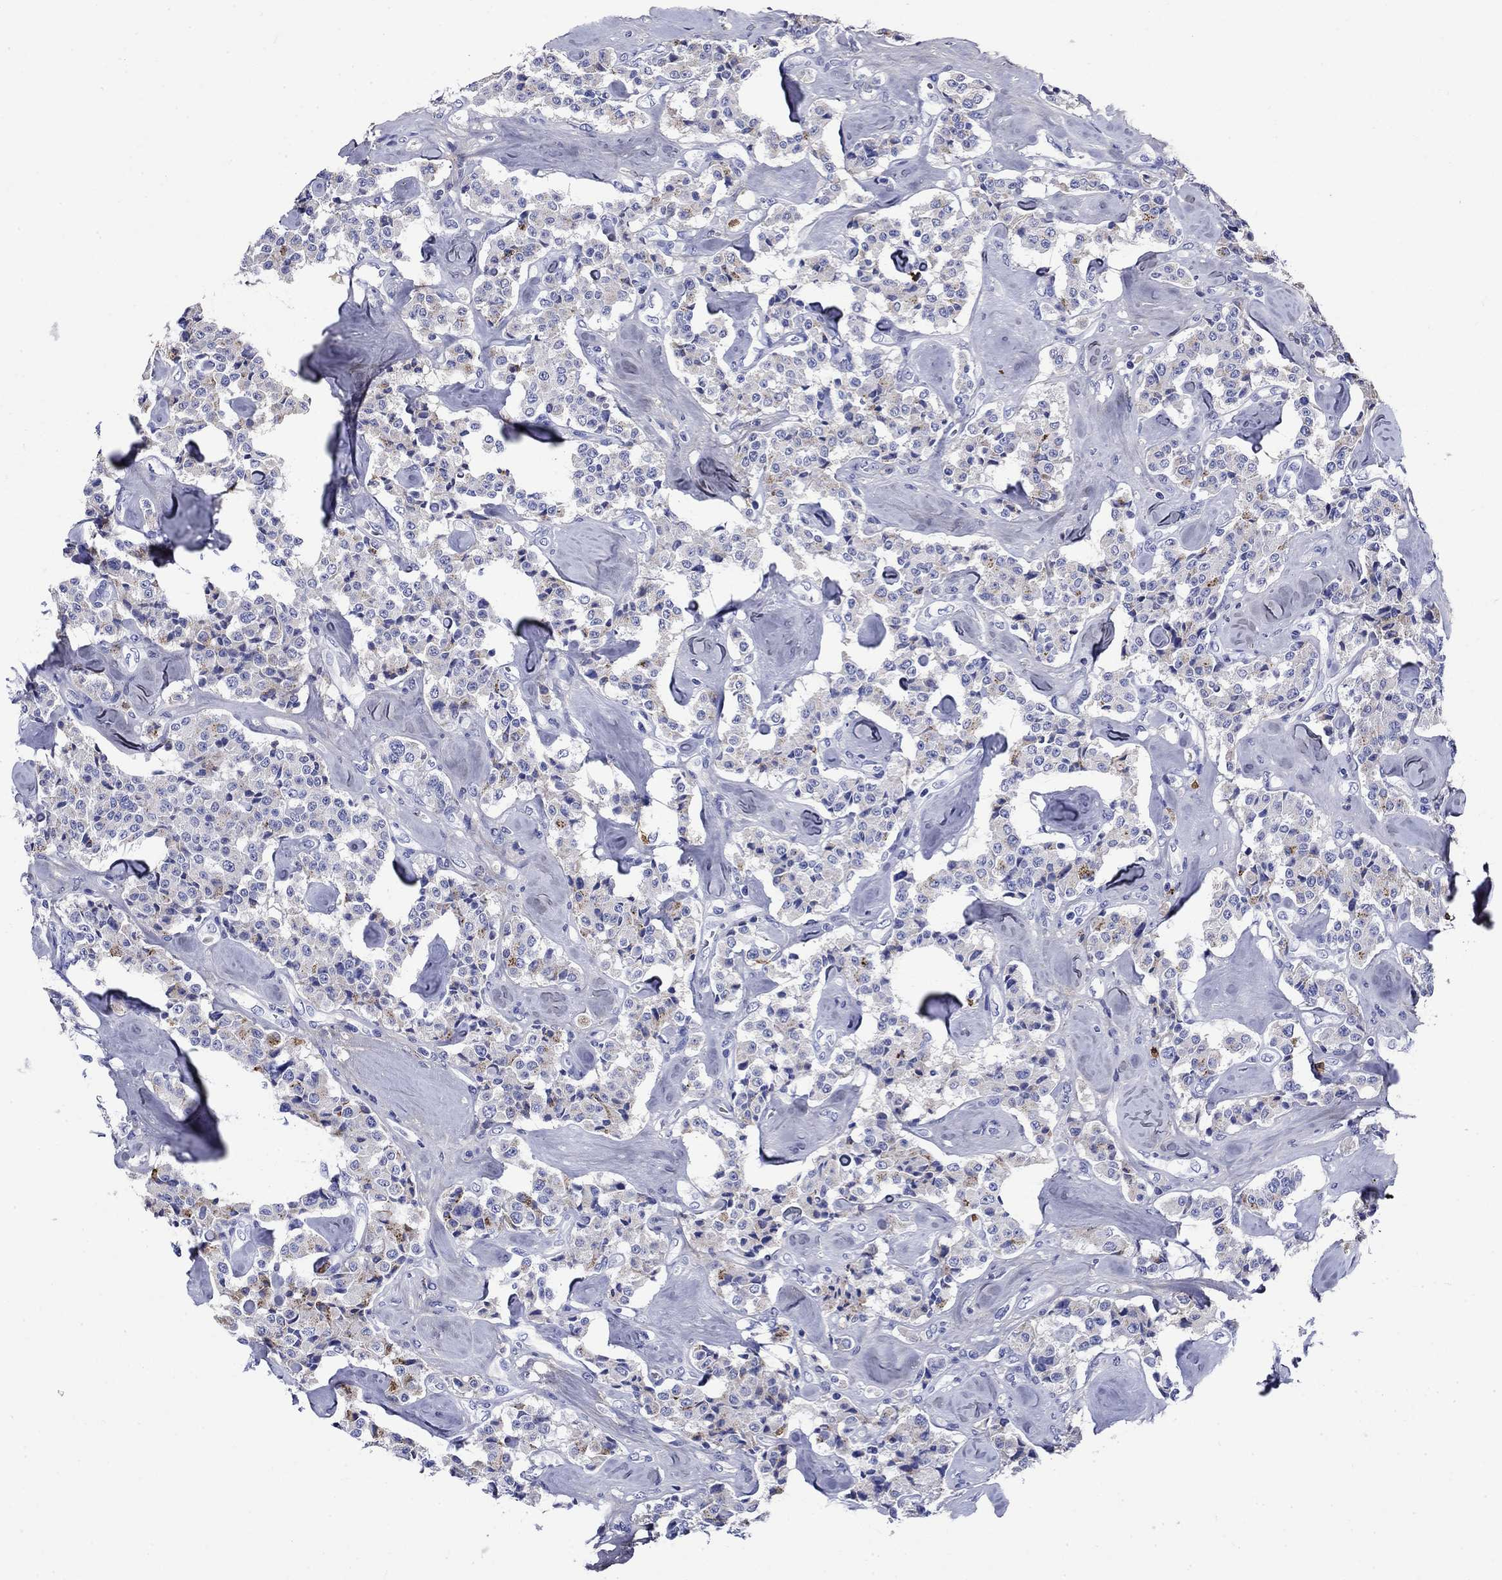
{"staining": {"intensity": "negative", "quantity": "none", "location": "none"}, "tissue": "carcinoid", "cell_type": "Tumor cells", "image_type": "cancer", "snomed": [{"axis": "morphology", "description": "Carcinoid, malignant, NOS"}, {"axis": "topography", "description": "Pancreas"}], "caption": "Immunohistochemical staining of human carcinoid reveals no significant expression in tumor cells. (Stains: DAB (3,3'-diaminobenzidine) immunohistochemistry with hematoxylin counter stain, Microscopy: brightfield microscopy at high magnification).", "gene": "TFR2", "patient": {"sex": "male", "age": 41}}